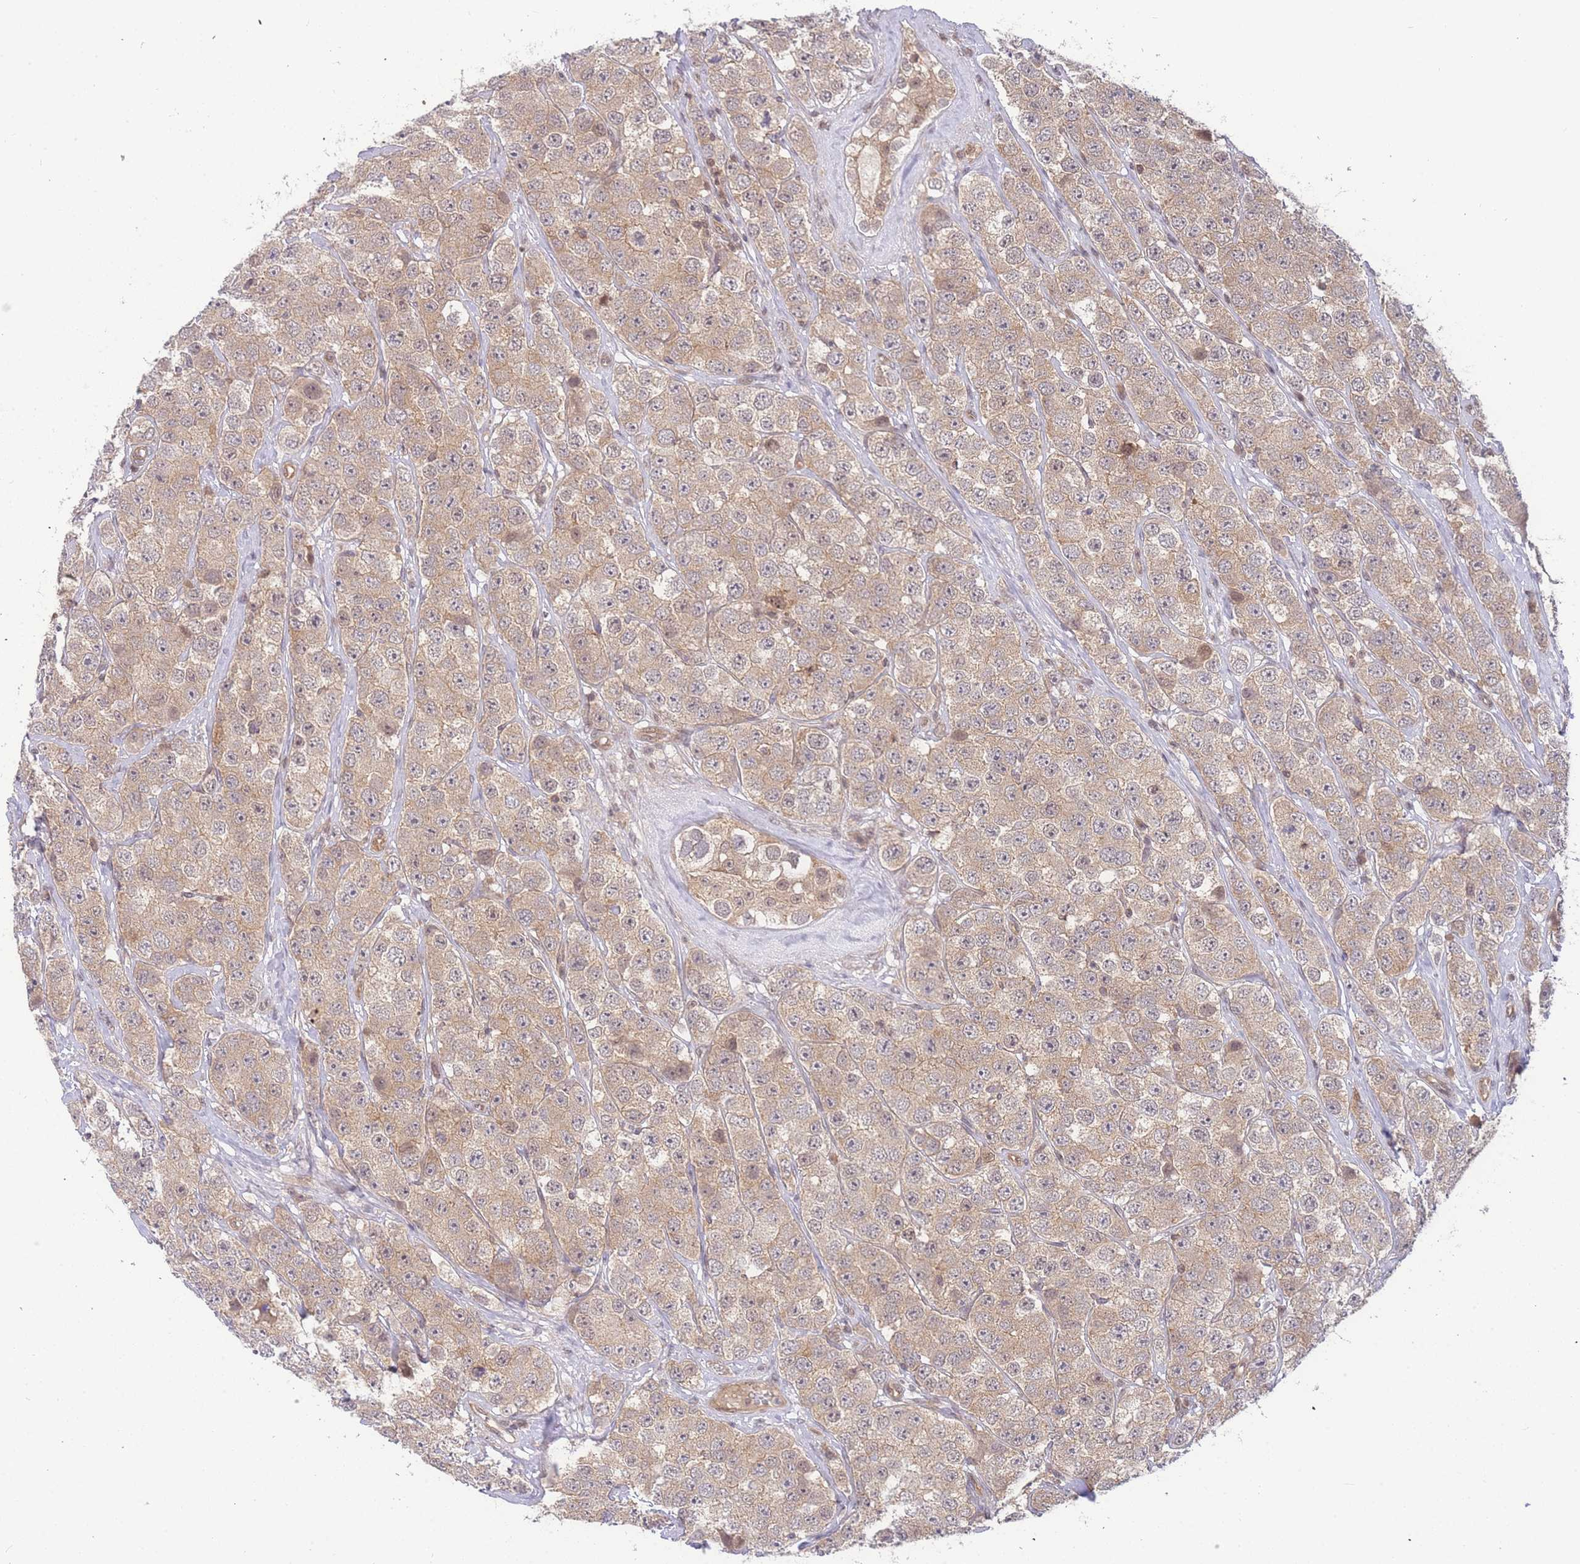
{"staining": {"intensity": "weak", "quantity": ">75%", "location": "cytoplasmic/membranous"}, "tissue": "testis cancer", "cell_type": "Tumor cells", "image_type": "cancer", "snomed": [{"axis": "morphology", "description": "Seminoma, NOS"}, {"axis": "topography", "description": "Testis"}], "caption": "Immunohistochemical staining of human testis seminoma displays low levels of weak cytoplasmic/membranous staining in approximately >75% of tumor cells. Nuclei are stained in blue.", "gene": "KIAA1191", "patient": {"sex": "male", "age": 28}}